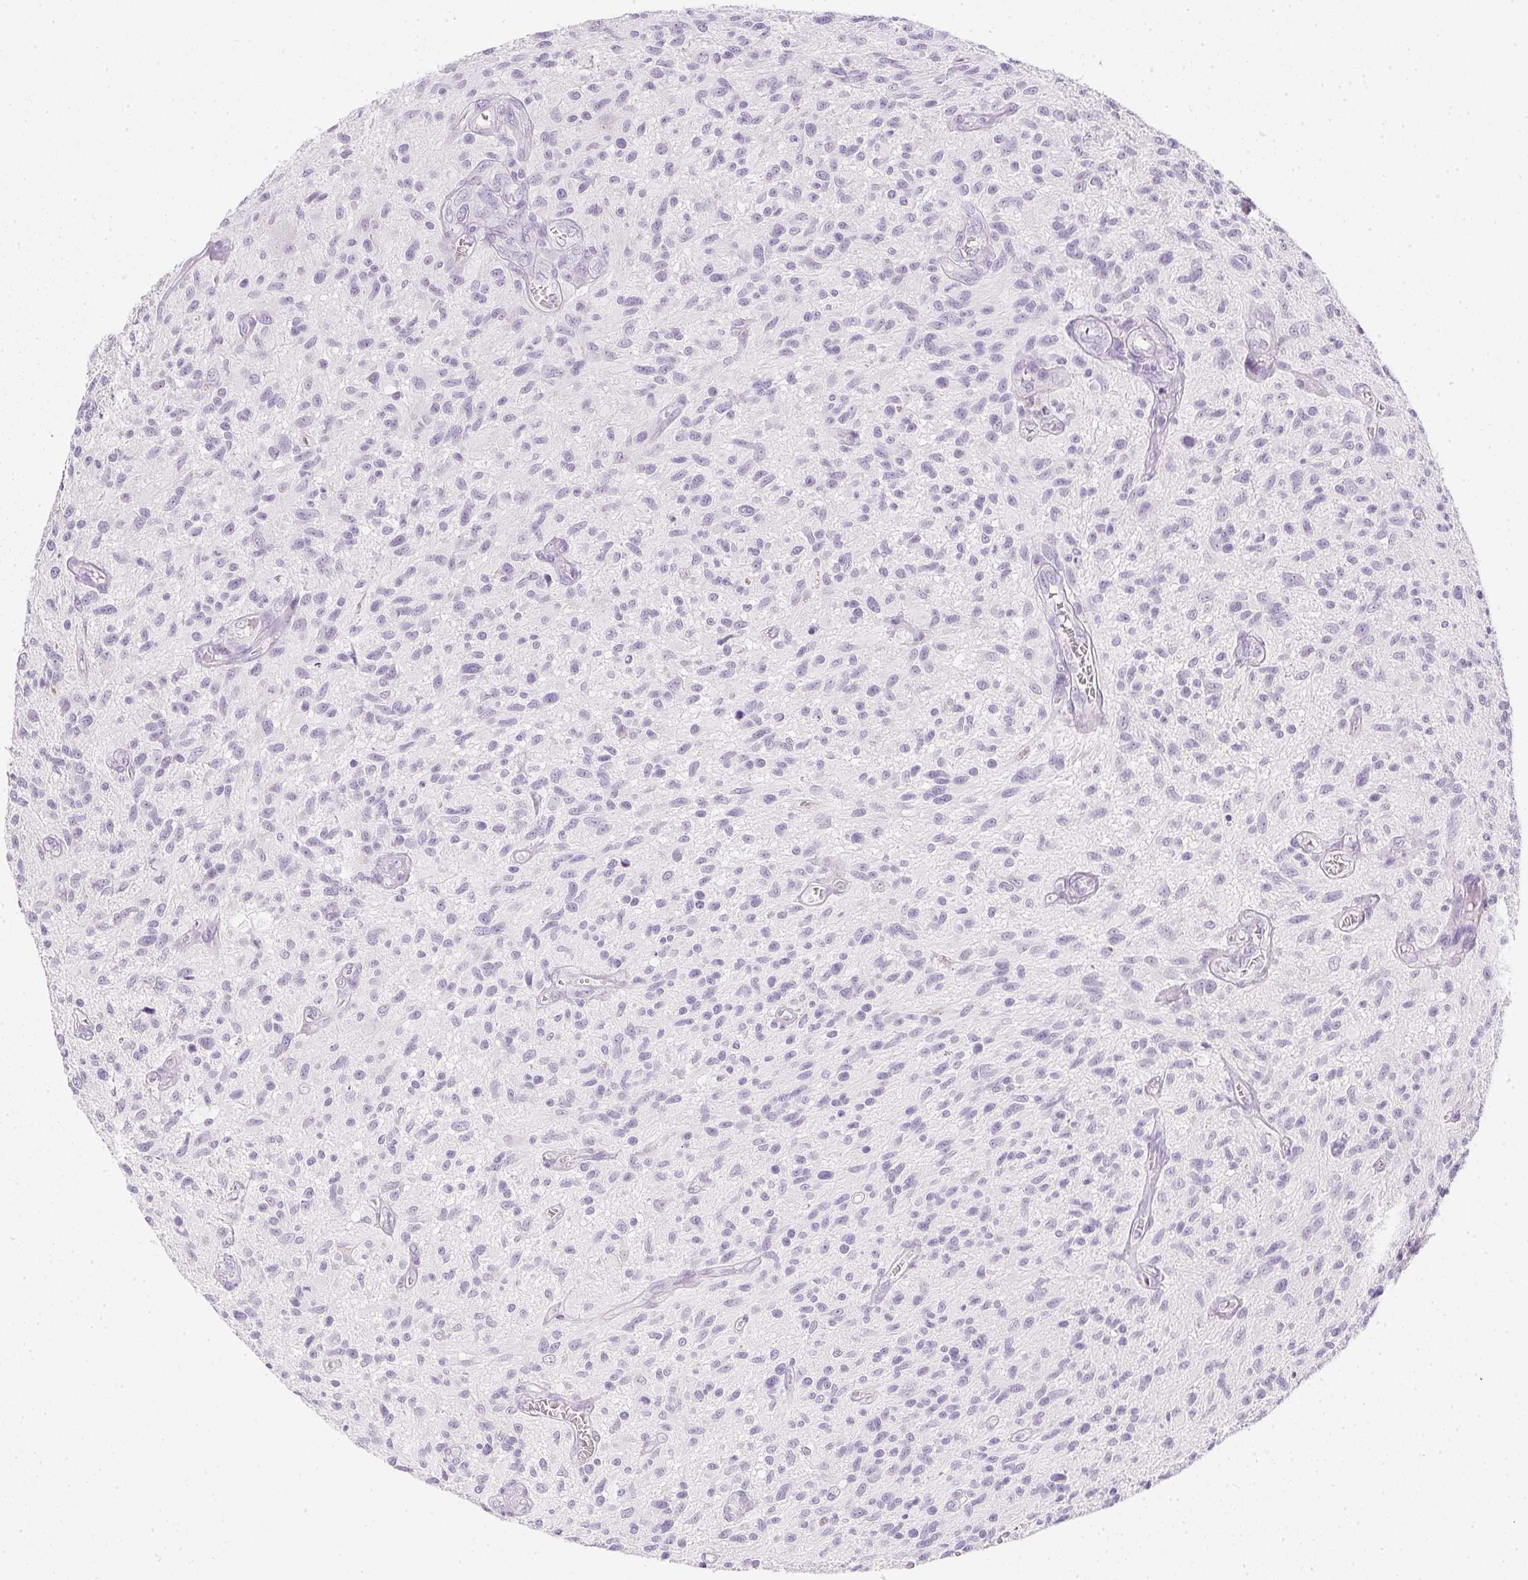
{"staining": {"intensity": "negative", "quantity": "none", "location": "none"}, "tissue": "glioma", "cell_type": "Tumor cells", "image_type": "cancer", "snomed": [{"axis": "morphology", "description": "Glioma, malignant, High grade"}, {"axis": "topography", "description": "Brain"}], "caption": "A high-resolution photomicrograph shows immunohistochemistry staining of glioma, which shows no significant expression in tumor cells.", "gene": "PPY", "patient": {"sex": "male", "age": 75}}